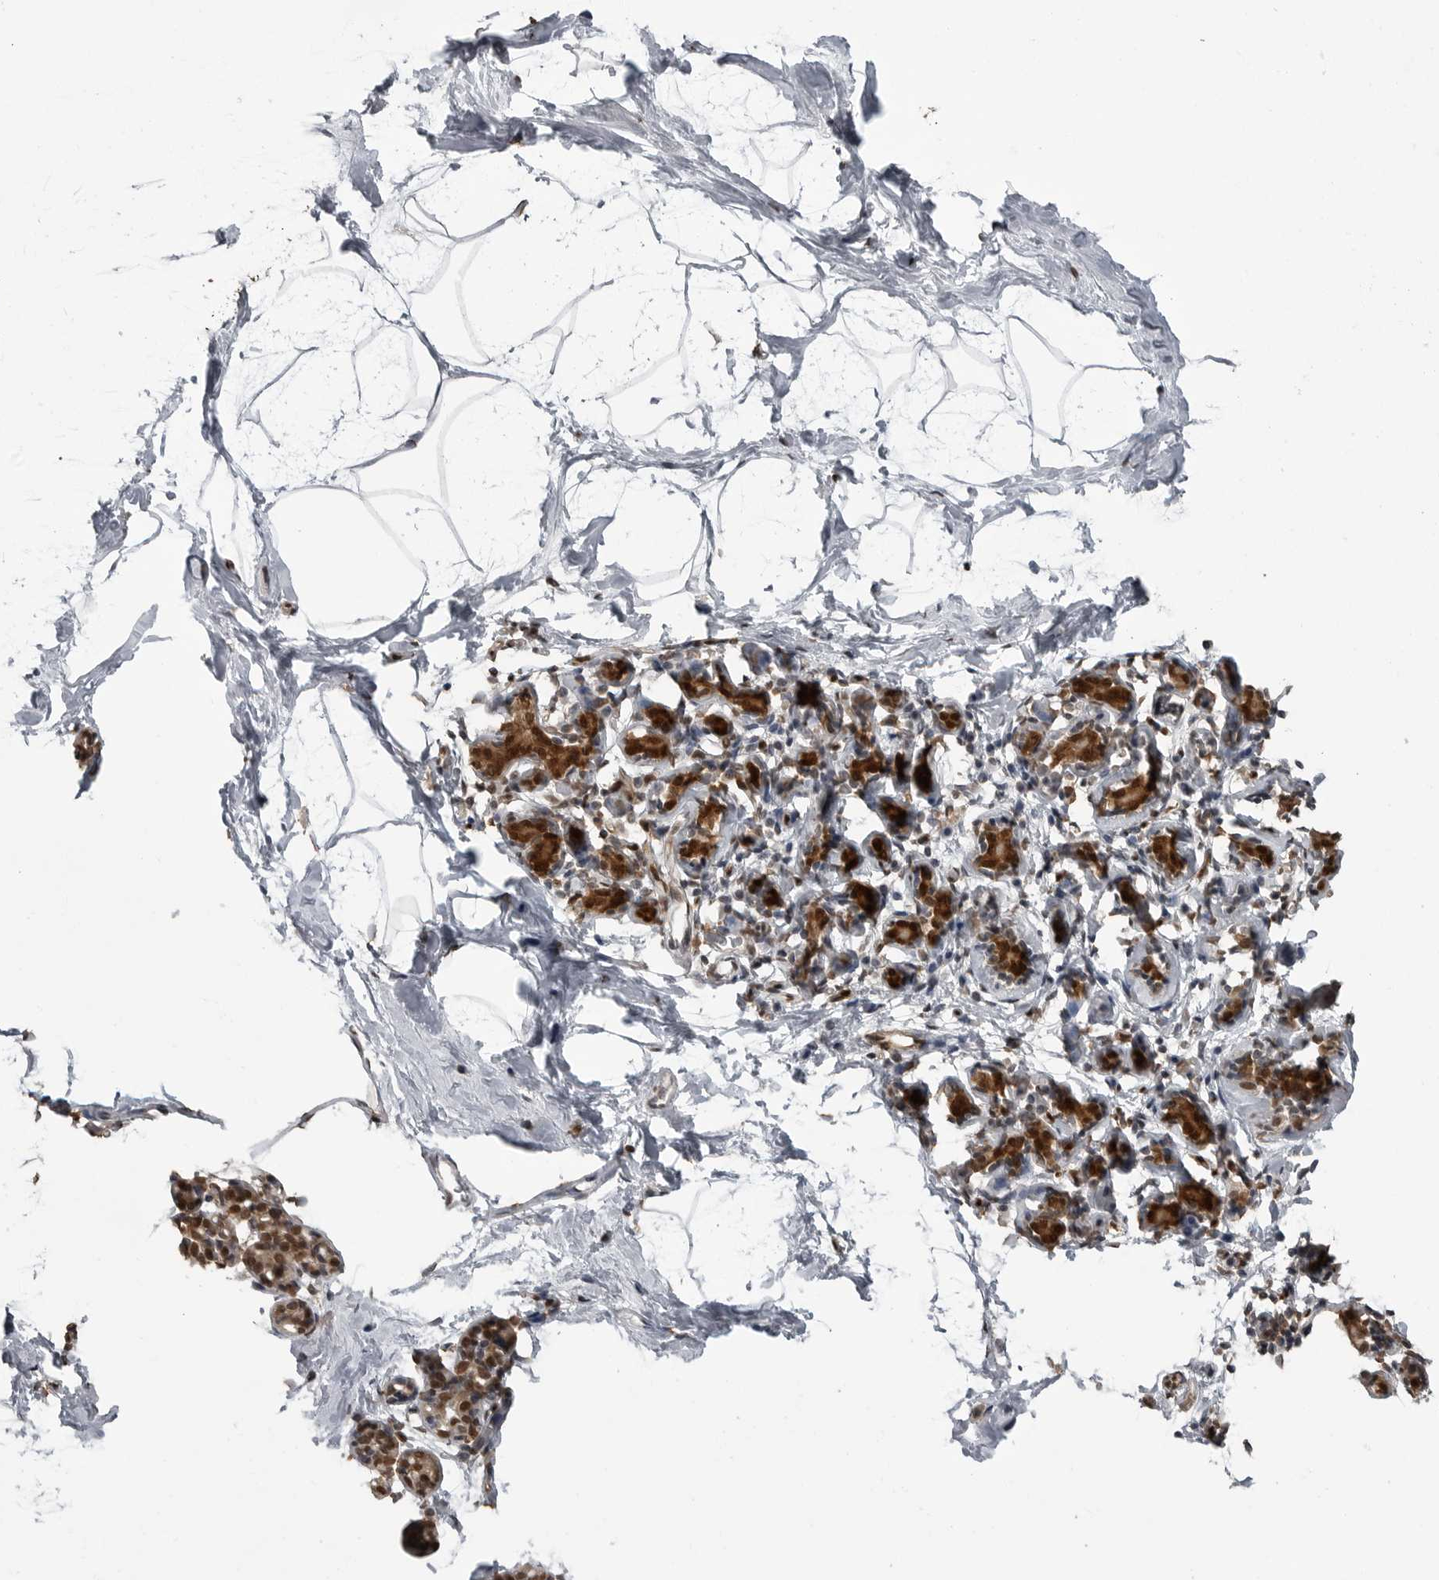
{"staining": {"intensity": "negative", "quantity": "none", "location": "none"}, "tissue": "breast", "cell_type": "Adipocytes", "image_type": "normal", "snomed": [{"axis": "morphology", "description": "Normal tissue, NOS"}, {"axis": "topography", "description": "Breast"}], "caption": "Immunohistochemical staining of benign breast exhibits no significant staining in adipocytes.", "gene": "SMAD2", "patient": {"sex": "female", "age": 62}}